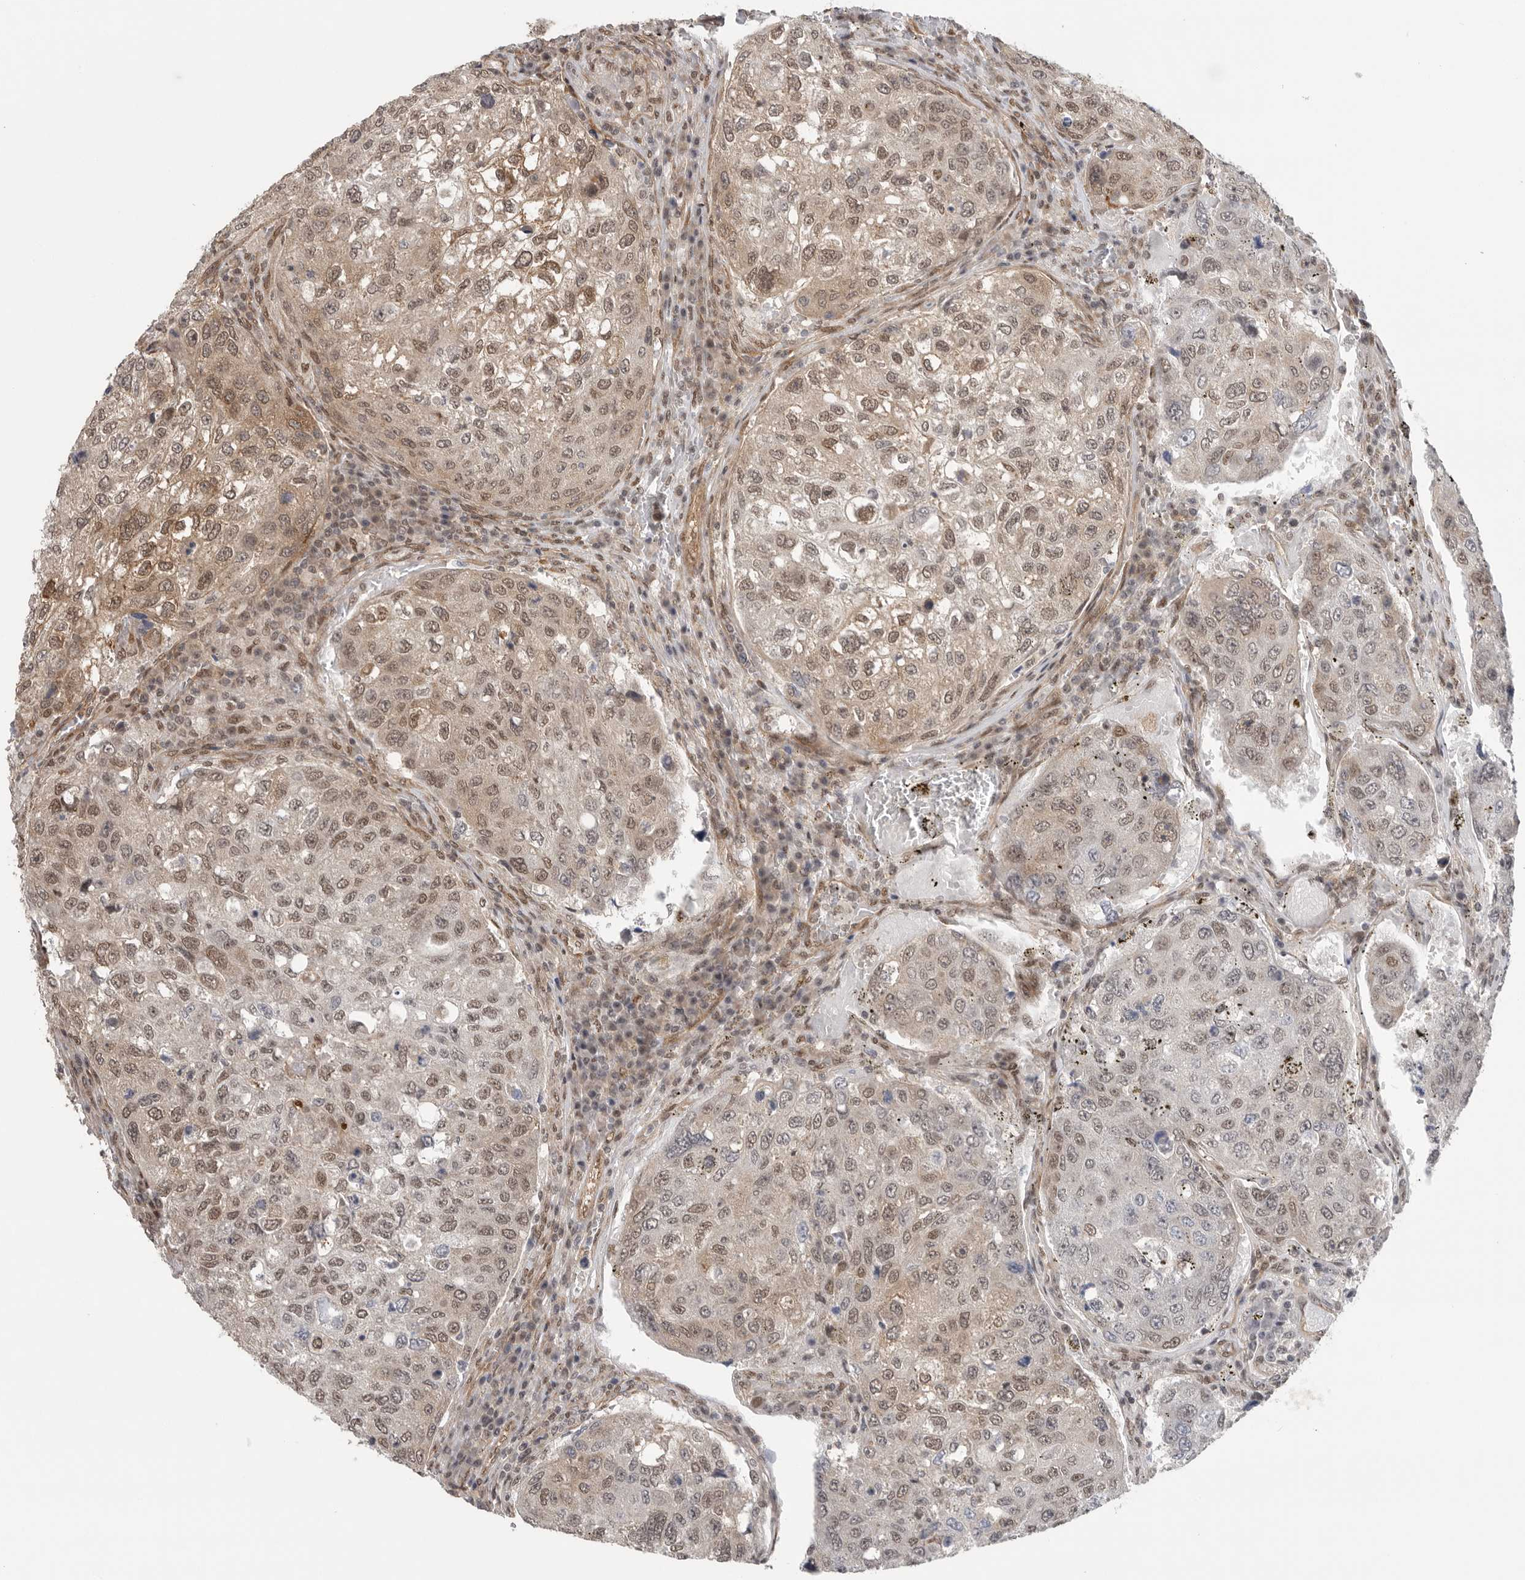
{"staining": {"intensity": "moderate", "quantity": "25%-75%", "location": "cytoplasmic/membranous,nuclear"}, "tissue": "urothelial cancer", "cell_type": "Tumor cells", "image_type": "cancer", "snomed": [{"axis": "morphology", "description": "Urothelial carcinoma, High grade"}, {"axis": "topography", "description": "Lymph node"}, {"axis": "topography", "description": "Urinary bladder"}], "caption": "The micrograph demonstrates immunohistochemical staining of urothelial cancer. There is moderate cytoplasmic/membranous and nuclear positivity is present in approximately 25%-75% of tumor cells.", "gene": "VPS50", "patient": {"sex": "male", "age": 51}}